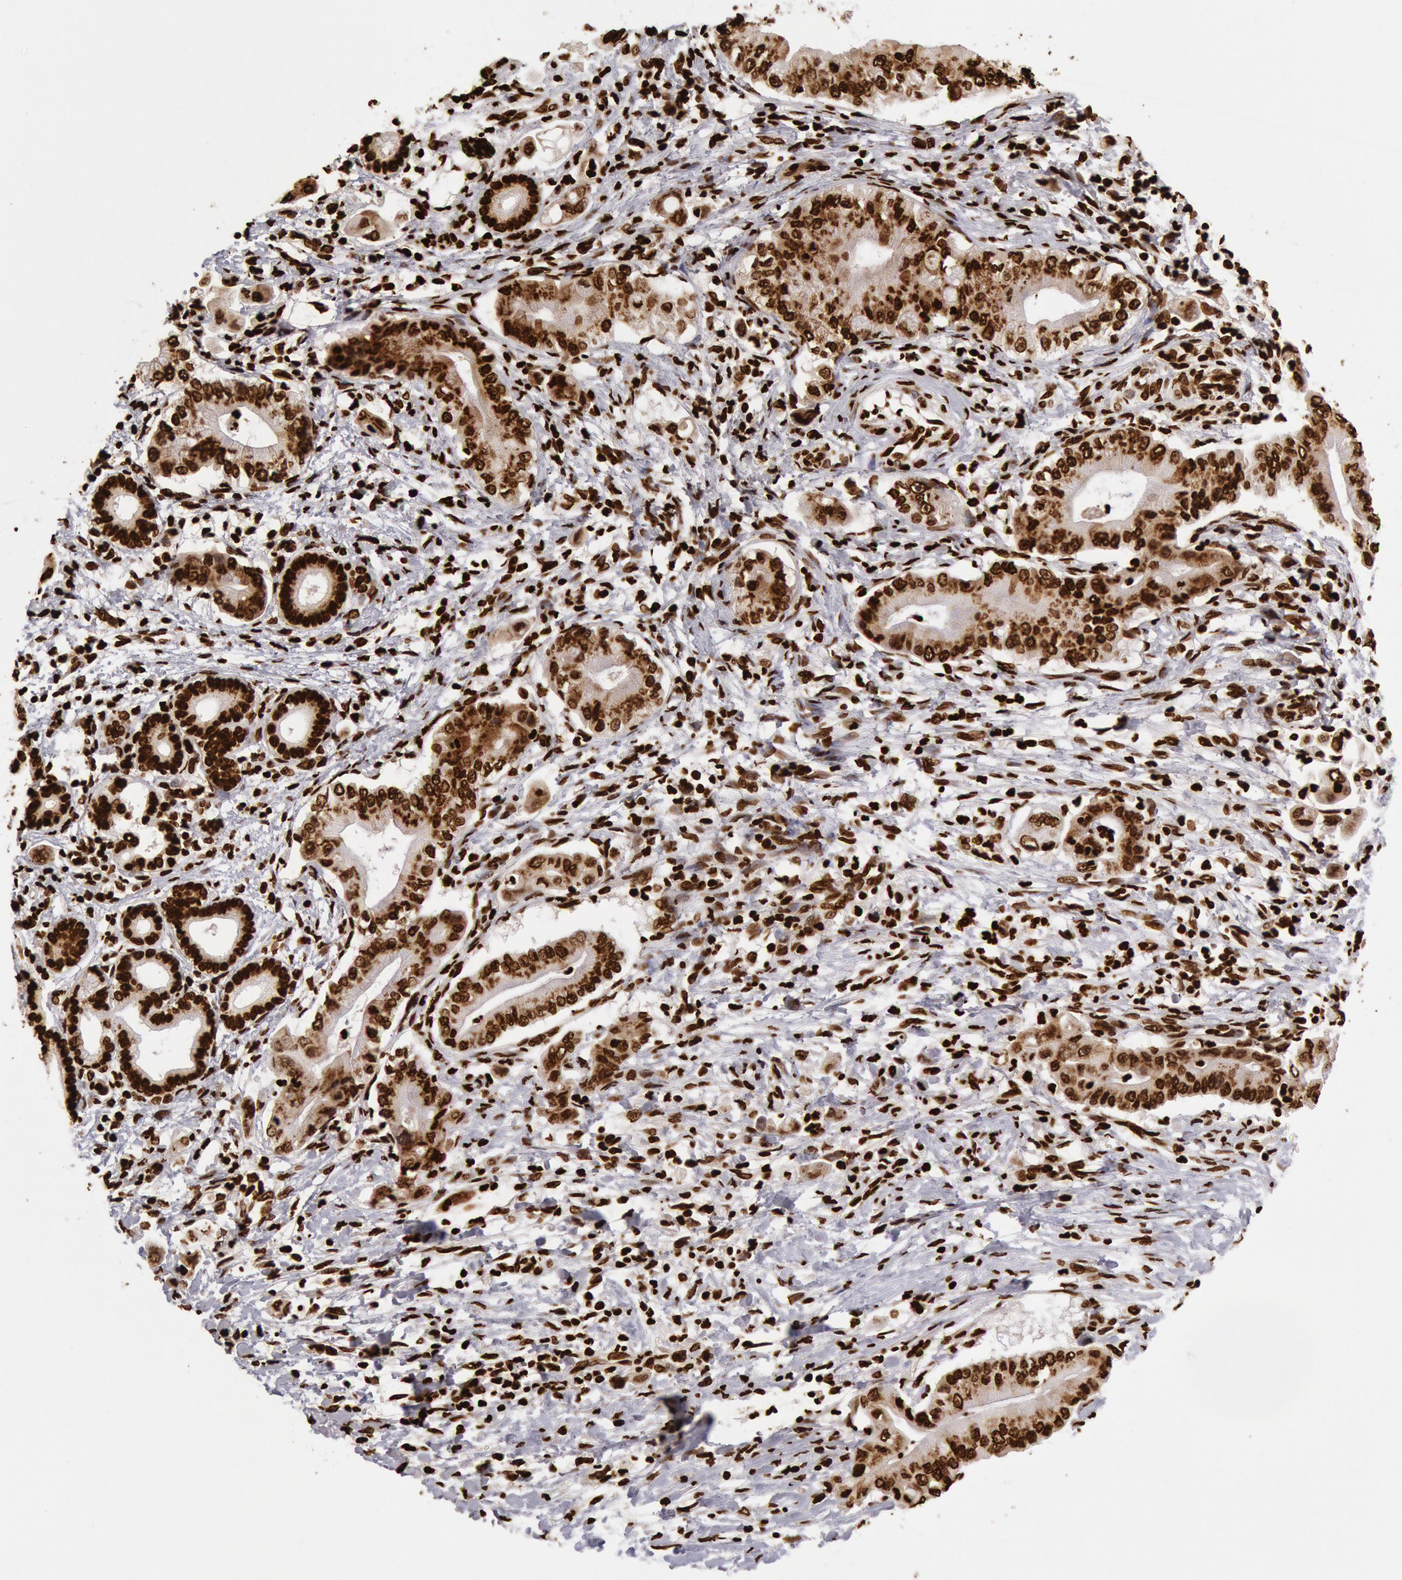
{"staining": {"intensity": "strong", "quantity": ">75%", "location": "nuclear"}, "tissue": "pancreatic cancer", "cell_type": "Tumor cells", "image_type": "cancer", "snomed": [{"axis": "morphology", "description": "Adenocarcinoma, NOS"}, {"axis": "topography", "description": "Pancreas"}], "caption": "Immunohistochemical staining of human pancreatic cancer displays high levels of strong nuclear positivity in approximately >75% of tumor cells.", "gene": "H3-4", "patient": {"sex": "male", "age": 62}}